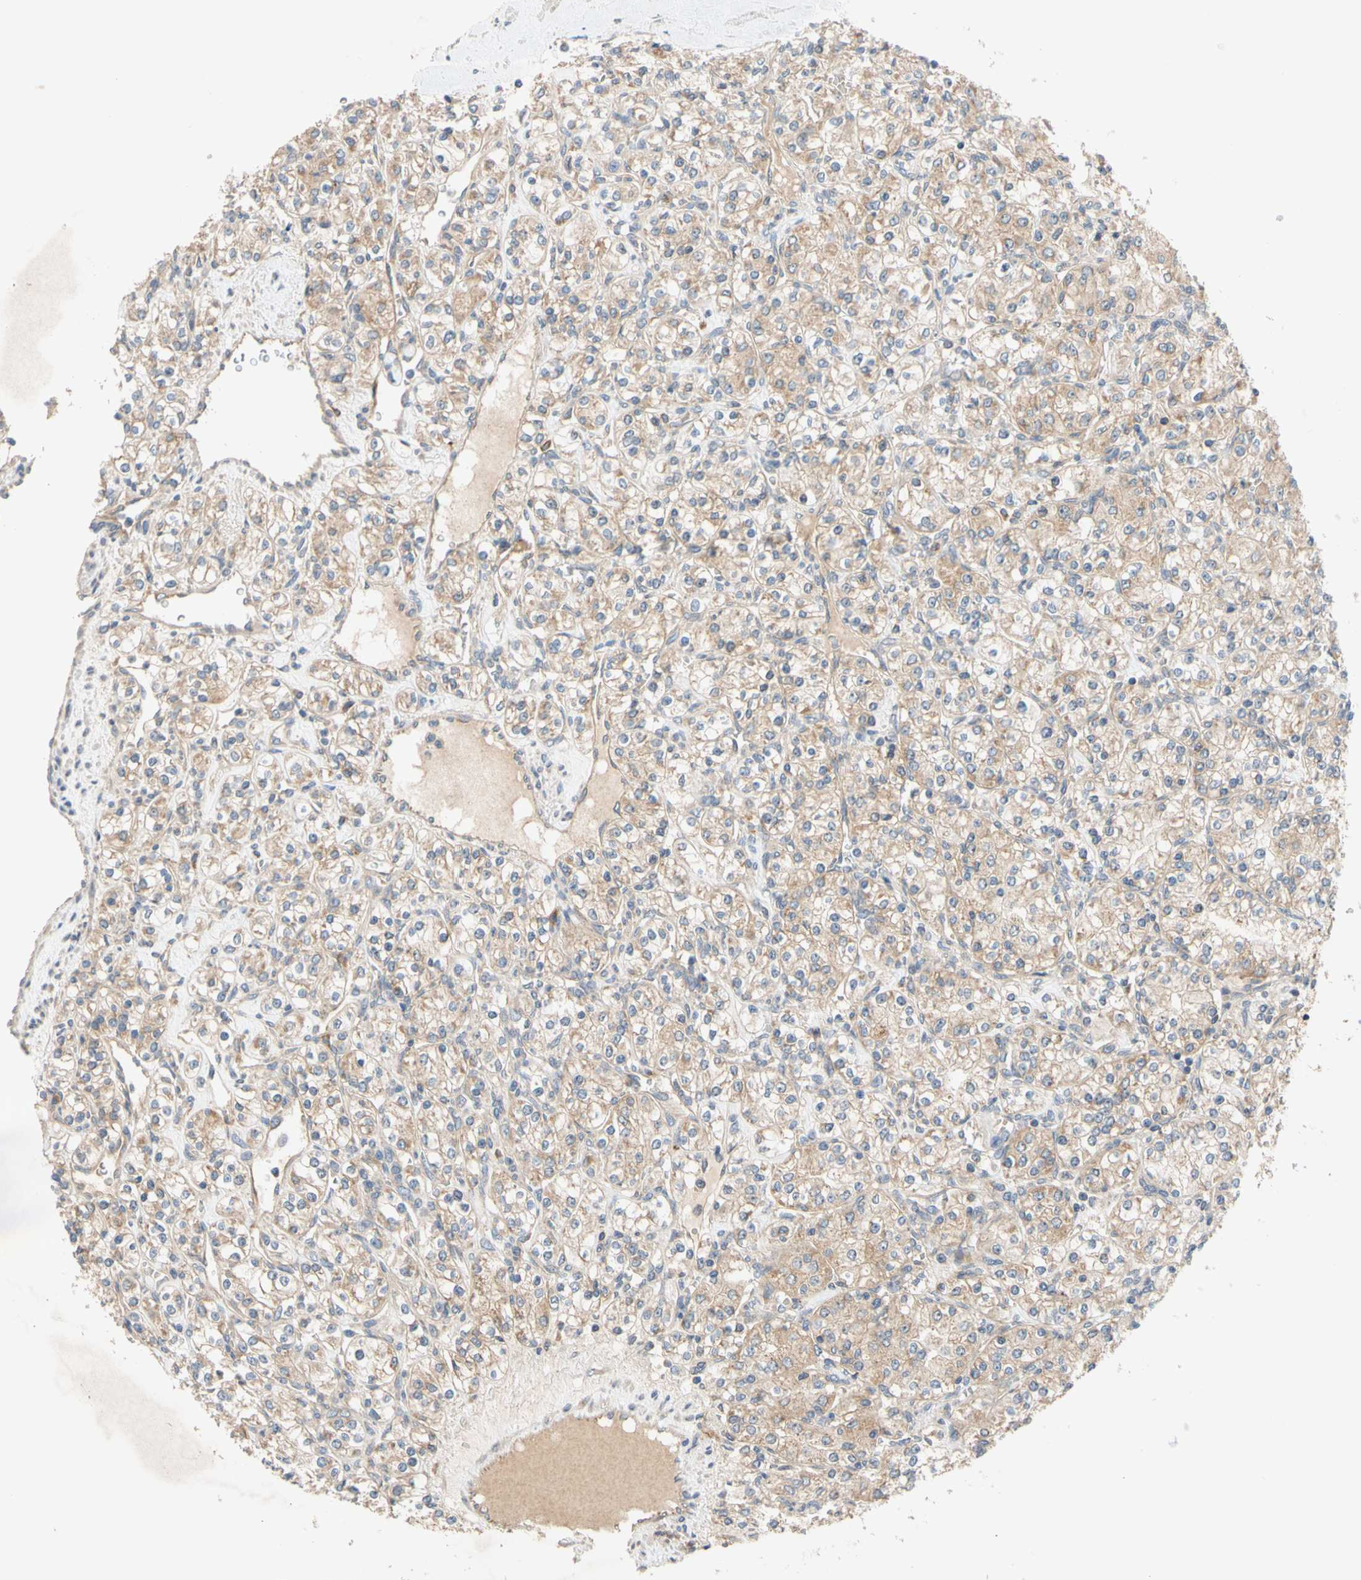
{"staining": {"intensity": "weak", "quantity": ">75%", "location": "cytoplasmic/membranous"}, "tissue": "renal cancer", "cell_type": "Tumor cells", "image_type": "cancer", "snomed": [{"axis": "morphology", "description": "Adenocarcinoma, NOS"}, {"axis": "topography", "description": "Kidney"}], "caption": "Renal cancer was stained to show a protein in brown. There is low levels of weak cytoplasmic/membranous staining in approximately >75% of tumor cells.", "gene": "MBTPS2", "patient": {"sex": "male", "age": 77}}